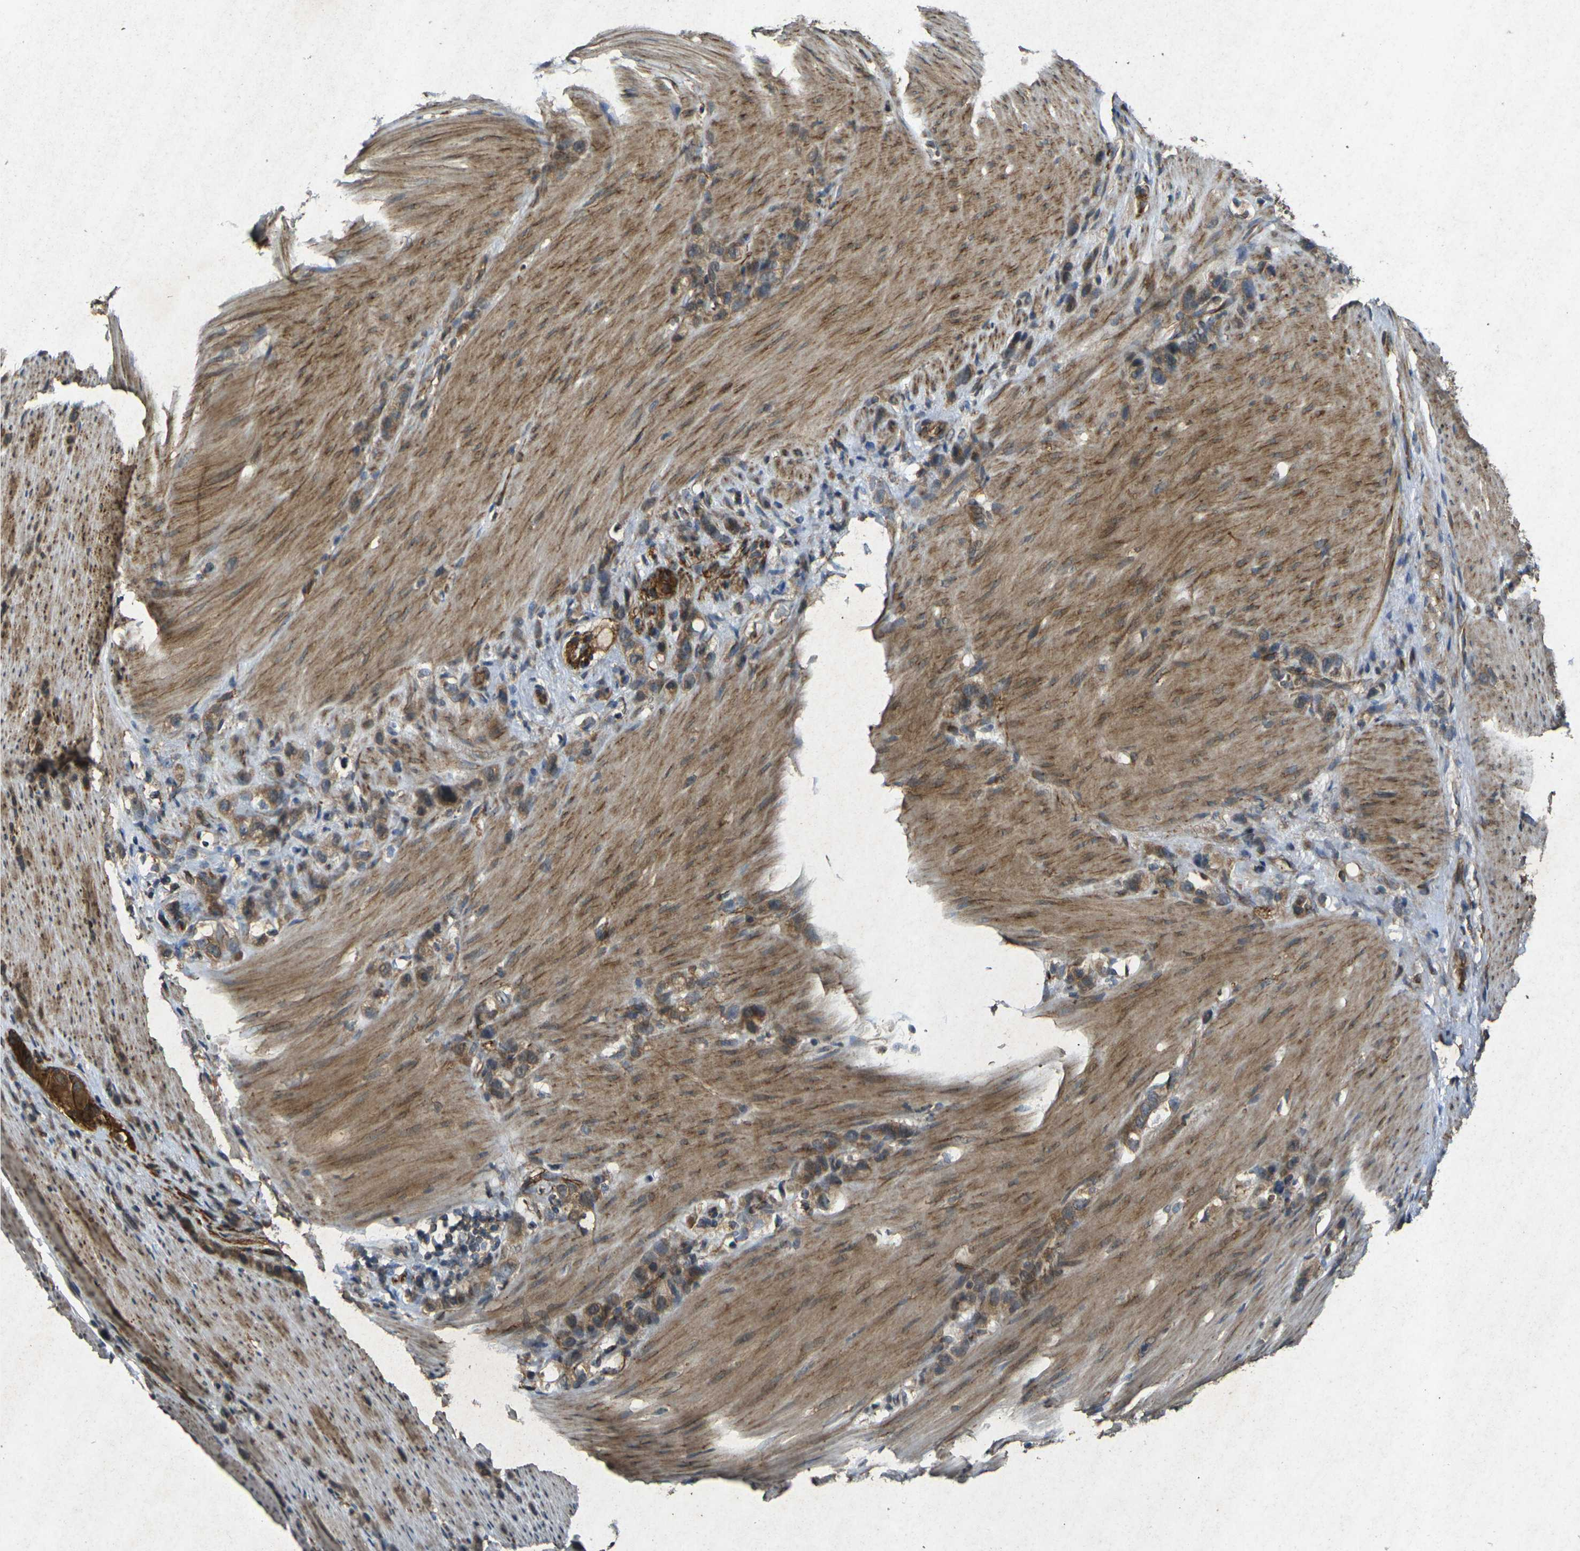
{"staining": {"intensity": "moderate", "quantity": ">75%", "location": "cytoplasmic/membranous"}, "tissue": "stomach cancer", "cell_type": "Tumor cells", "image_type": "cancer", "snomed": [{"axis": "morphology", "description": "Normal tissue, NOS"}, {"axis": "morphology", "description": "Adenocarcinoma, NOS"}, {"axis": "morphology", "description": "Adenocarcinoma, High grade"}, {"axis": "topography", "description": "Stomach, upper"}, {"axis": "topography", "description": "Stomach"}], "caption": "The histopathology image demonstrates immunohistochemical staining of stomach cancer. There is moderate cytoplasmic/membranous expression is appreciated in approximately >75% of tumor cells.", "gene": "RGMA", "patient": {"sex": "female", "age": 65}}